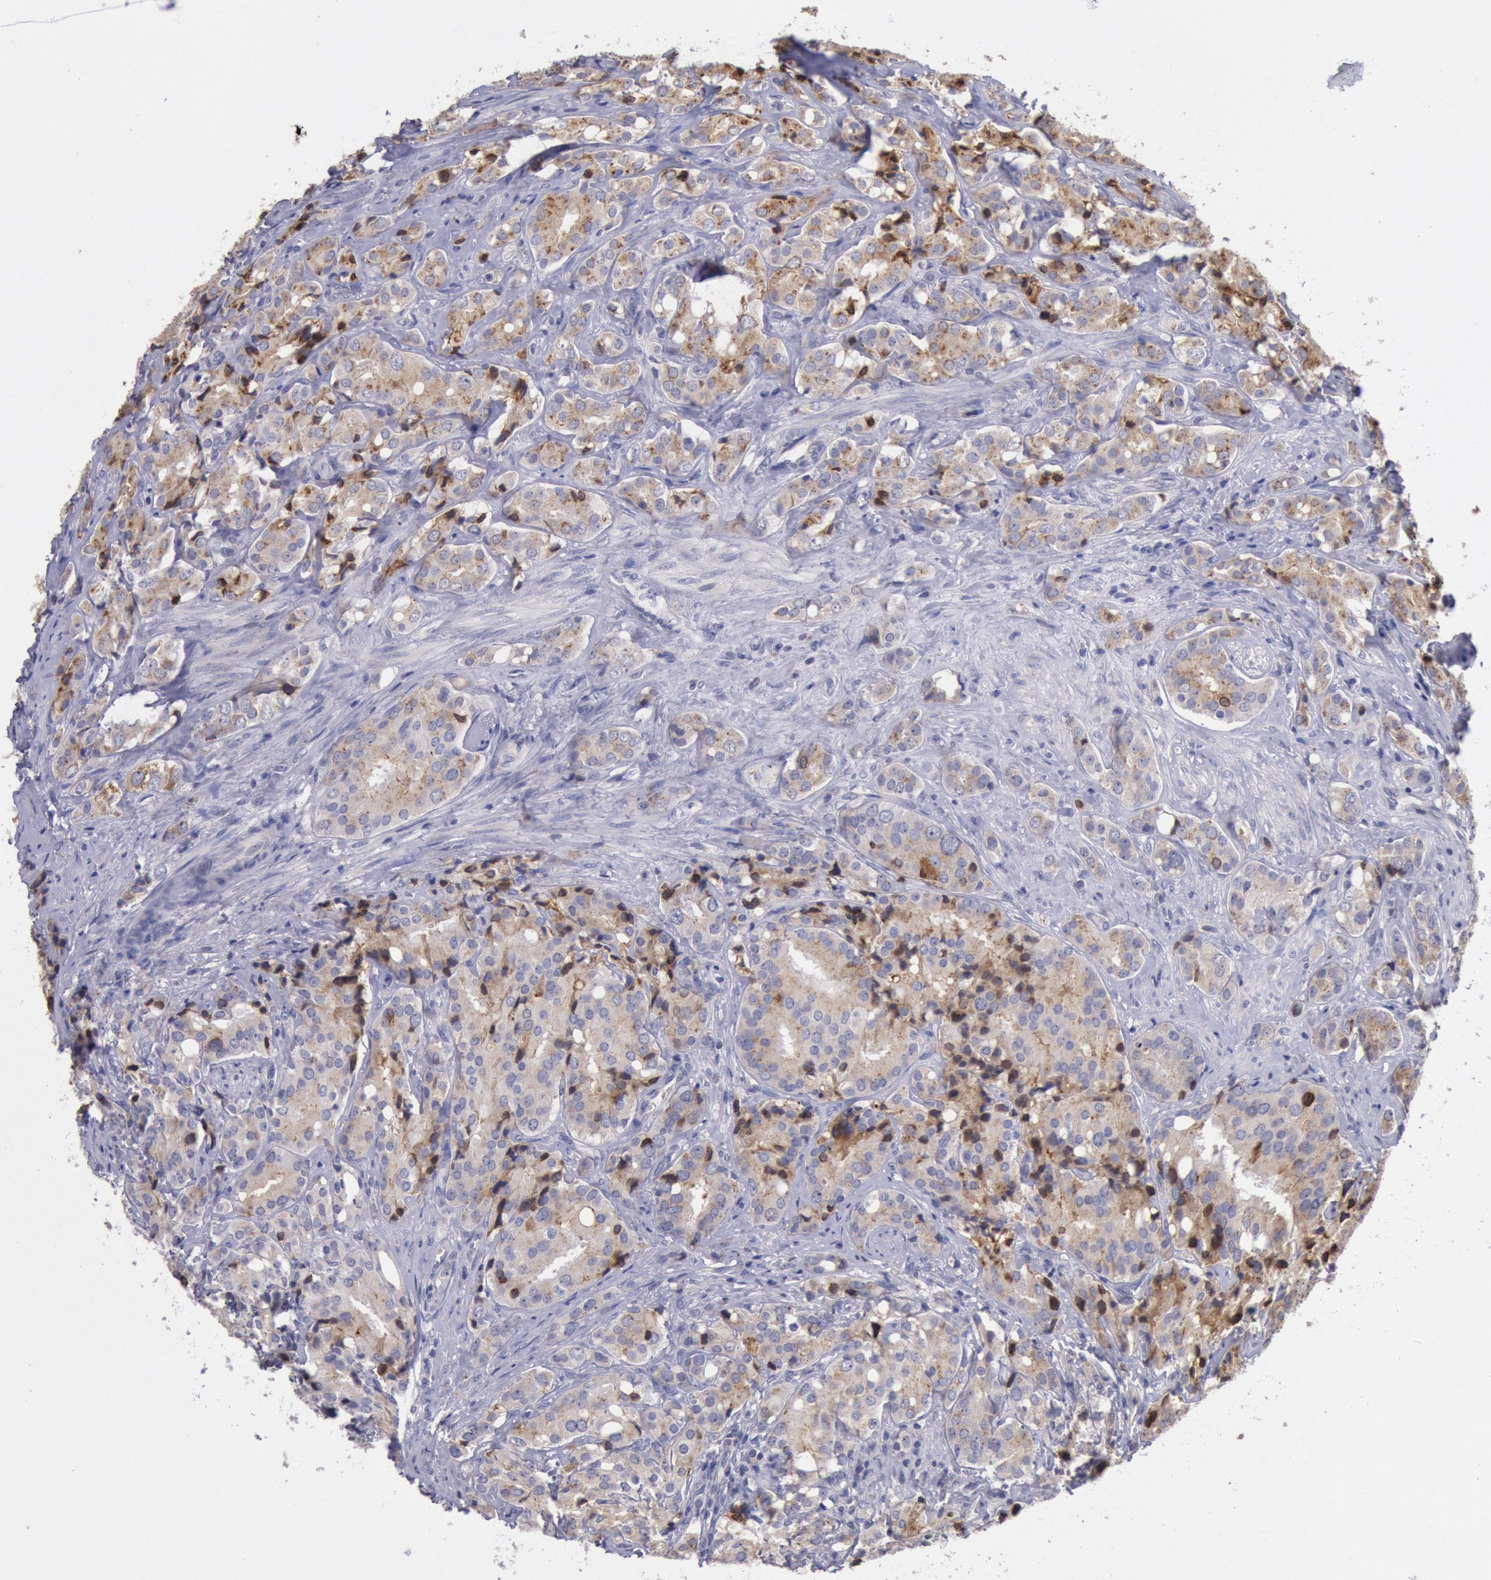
{"staining": {"intensity": "weak", "quantity": ">75%", "location": "cytoplasmic/membranous"}, "tissue": "prostate cancer", "cell_type": "Tumor cells", "image_type": "cancer", "snomed": [{"axis": "morphology", "description": "Adenocarcinoma, High grade"}, {"axis": "topography", "description": "Prostate"}], "caption": "Weak cytoplasmic/membranous staining is present in approximately >75% of tumor cells in prostate cancer (high-grade adenocarcinoma). (IHC, brightfield microscopy, high magnification).", "gene": "GAL3ST1", "patient": {"sex": "male", "age": 68}}